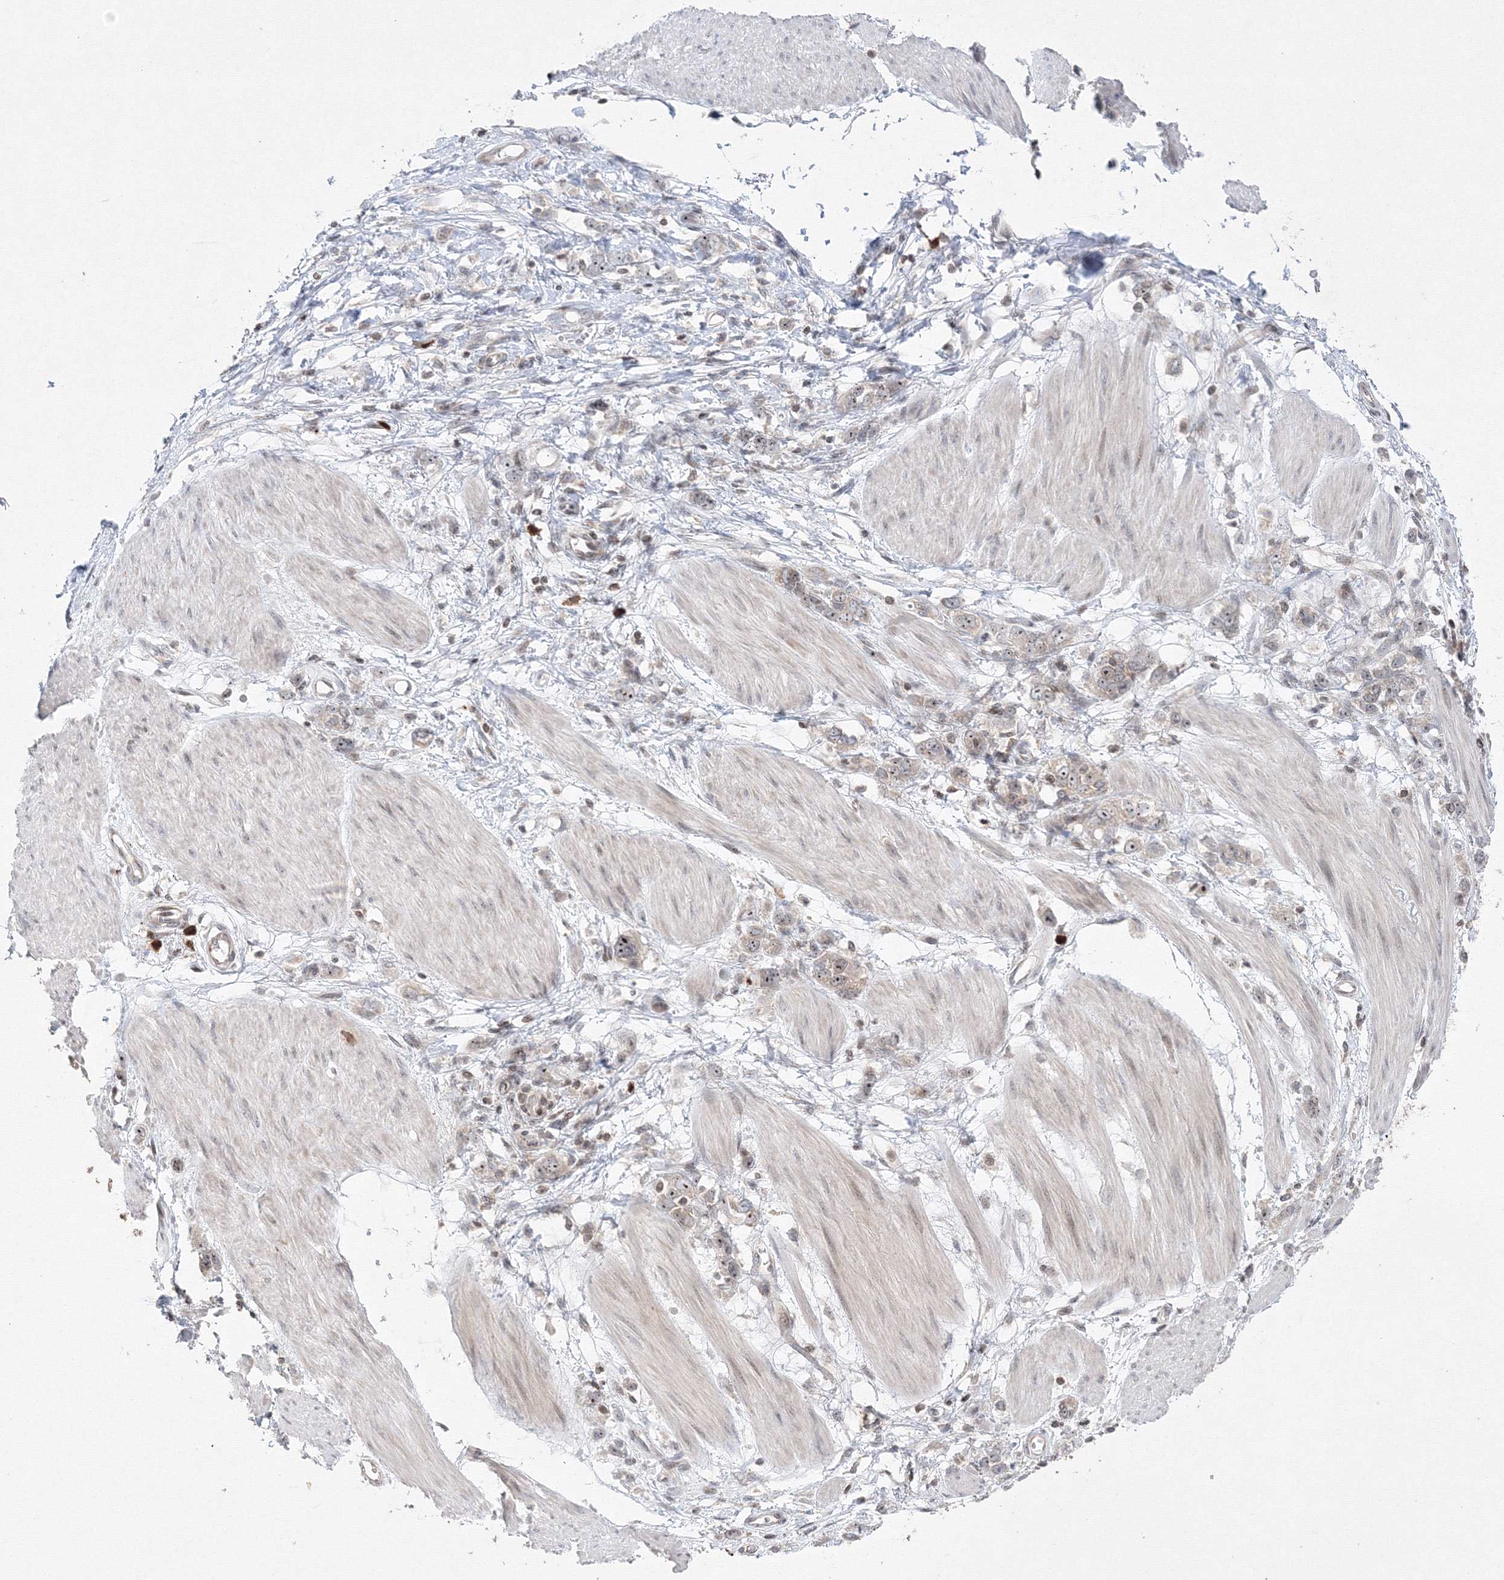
{"staining": {"intensity": "weak", "quantity": "25%-75%", "location": "cytoplasmic/membranous,nuclear"}, "tissue": "stomach cancer", "cell_type": "Tumor cells", "image_type": "cancer", "snomed": [{"axis": "morphology", "description": "Adenocarcinoma, NOS"}, {"axis": "topography", "description": "Stomach"}], "caption": "Tumor cells reveal low levels of weak cytoplasmic/membranous and nuclear positivity in approximately 25%-75% of cells in human stomach adenocarcinoma. Immunohistochemistry (ihc) stains the protein of interest in brown and the nuclei are stained blue.", "gene": "MKRN2", "patient": {"sex": "female", "age": 76}}